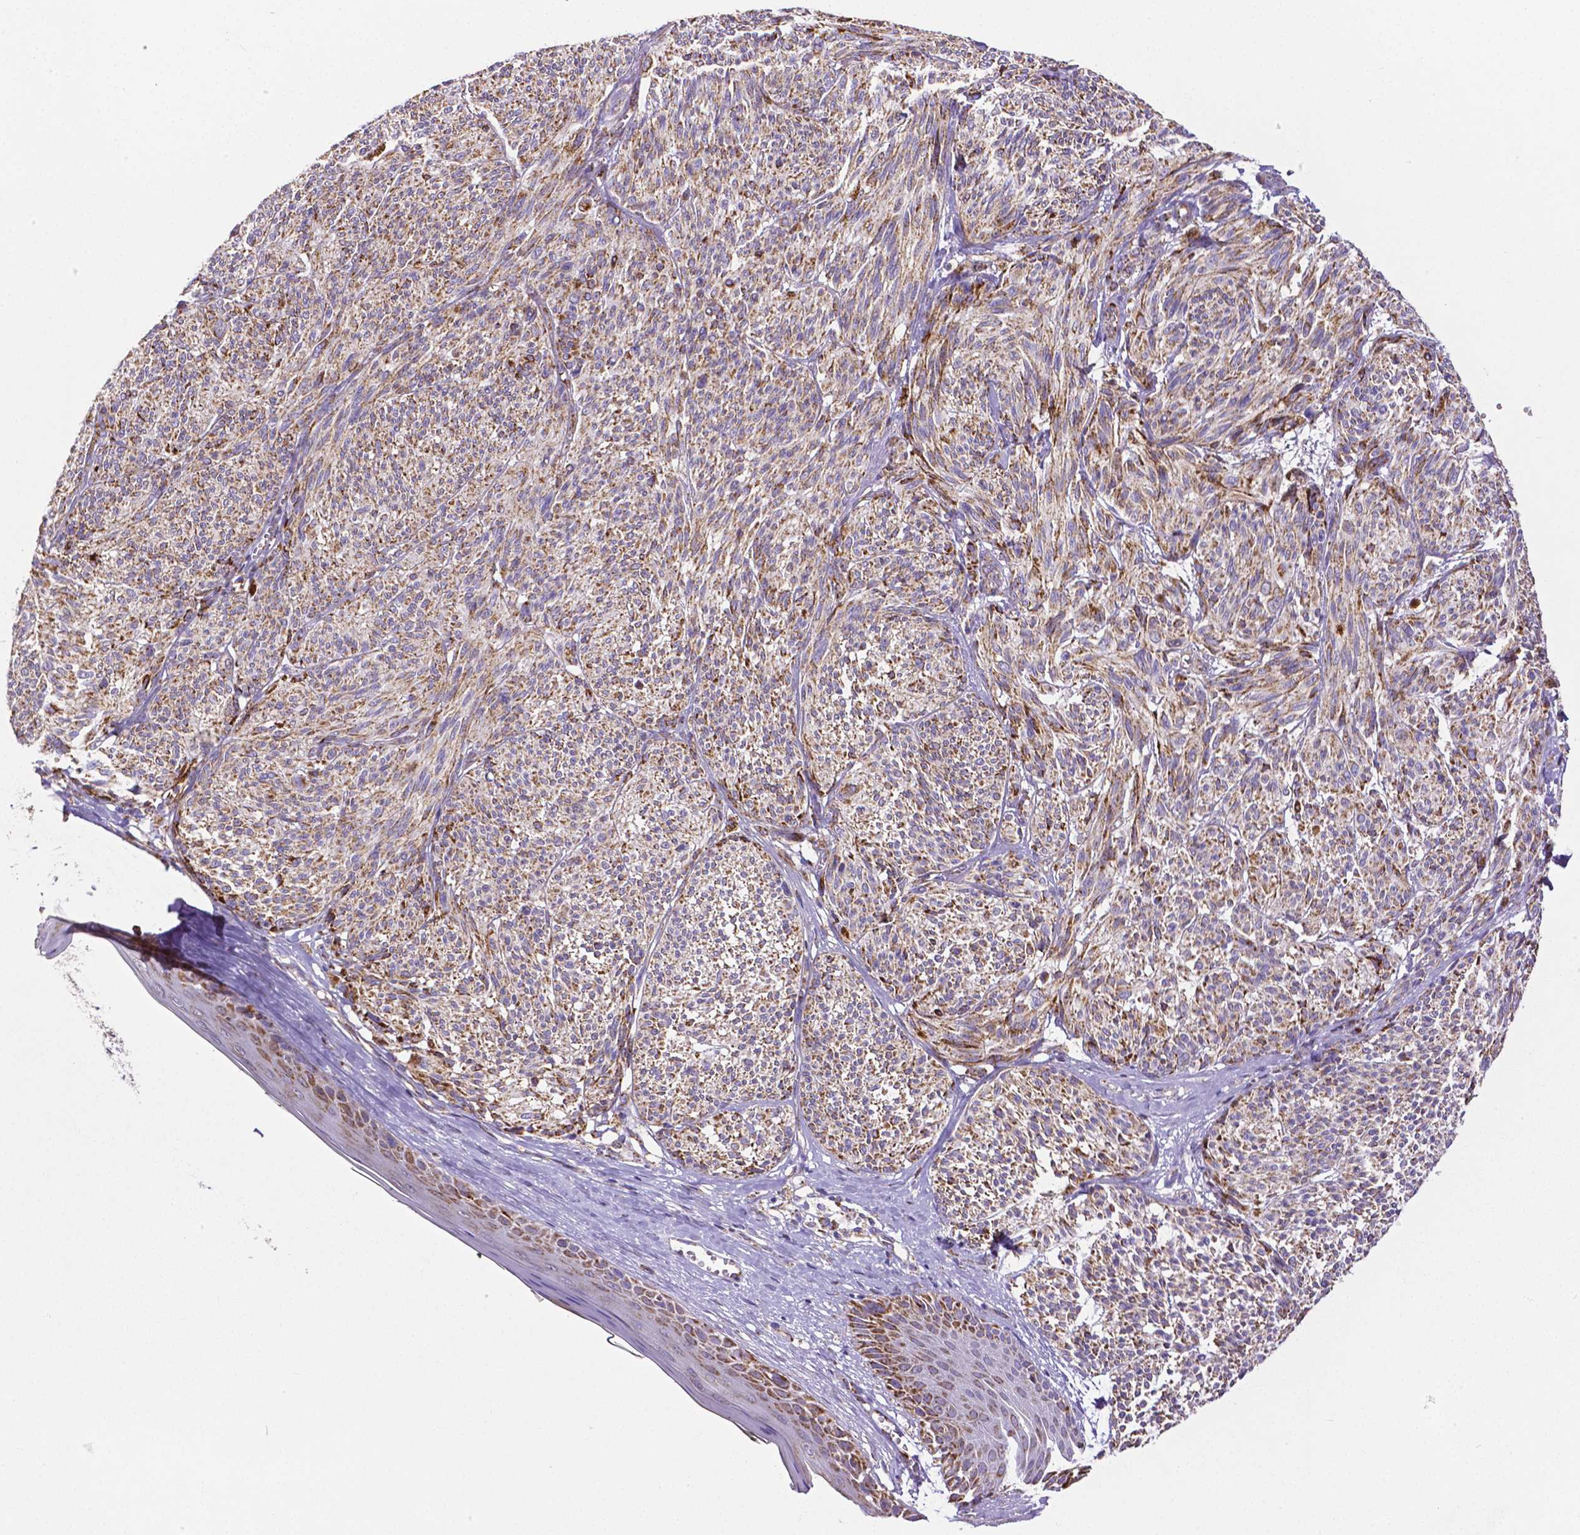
{"staining": {"intensity": "moderate", "quantity": ">75%", "location": "cytoplasmic/membranous"}, "tissue": "melanoma", "cell_type": "Tumor cells", "image_type": "cancer", "snomed": [{"axis": "morphology", "description": "Malignant melanoma, NOS"}, {"axis": "topography", "description": "Skin"}], "caption": "DAB immunohistochemical staining of human melanoma shows moderate cytoplasmic/membranous protein staining in approximately >75% of tumor cells.", "gene": "MACC1", "patient": {"sex": "male", "age": 79}}